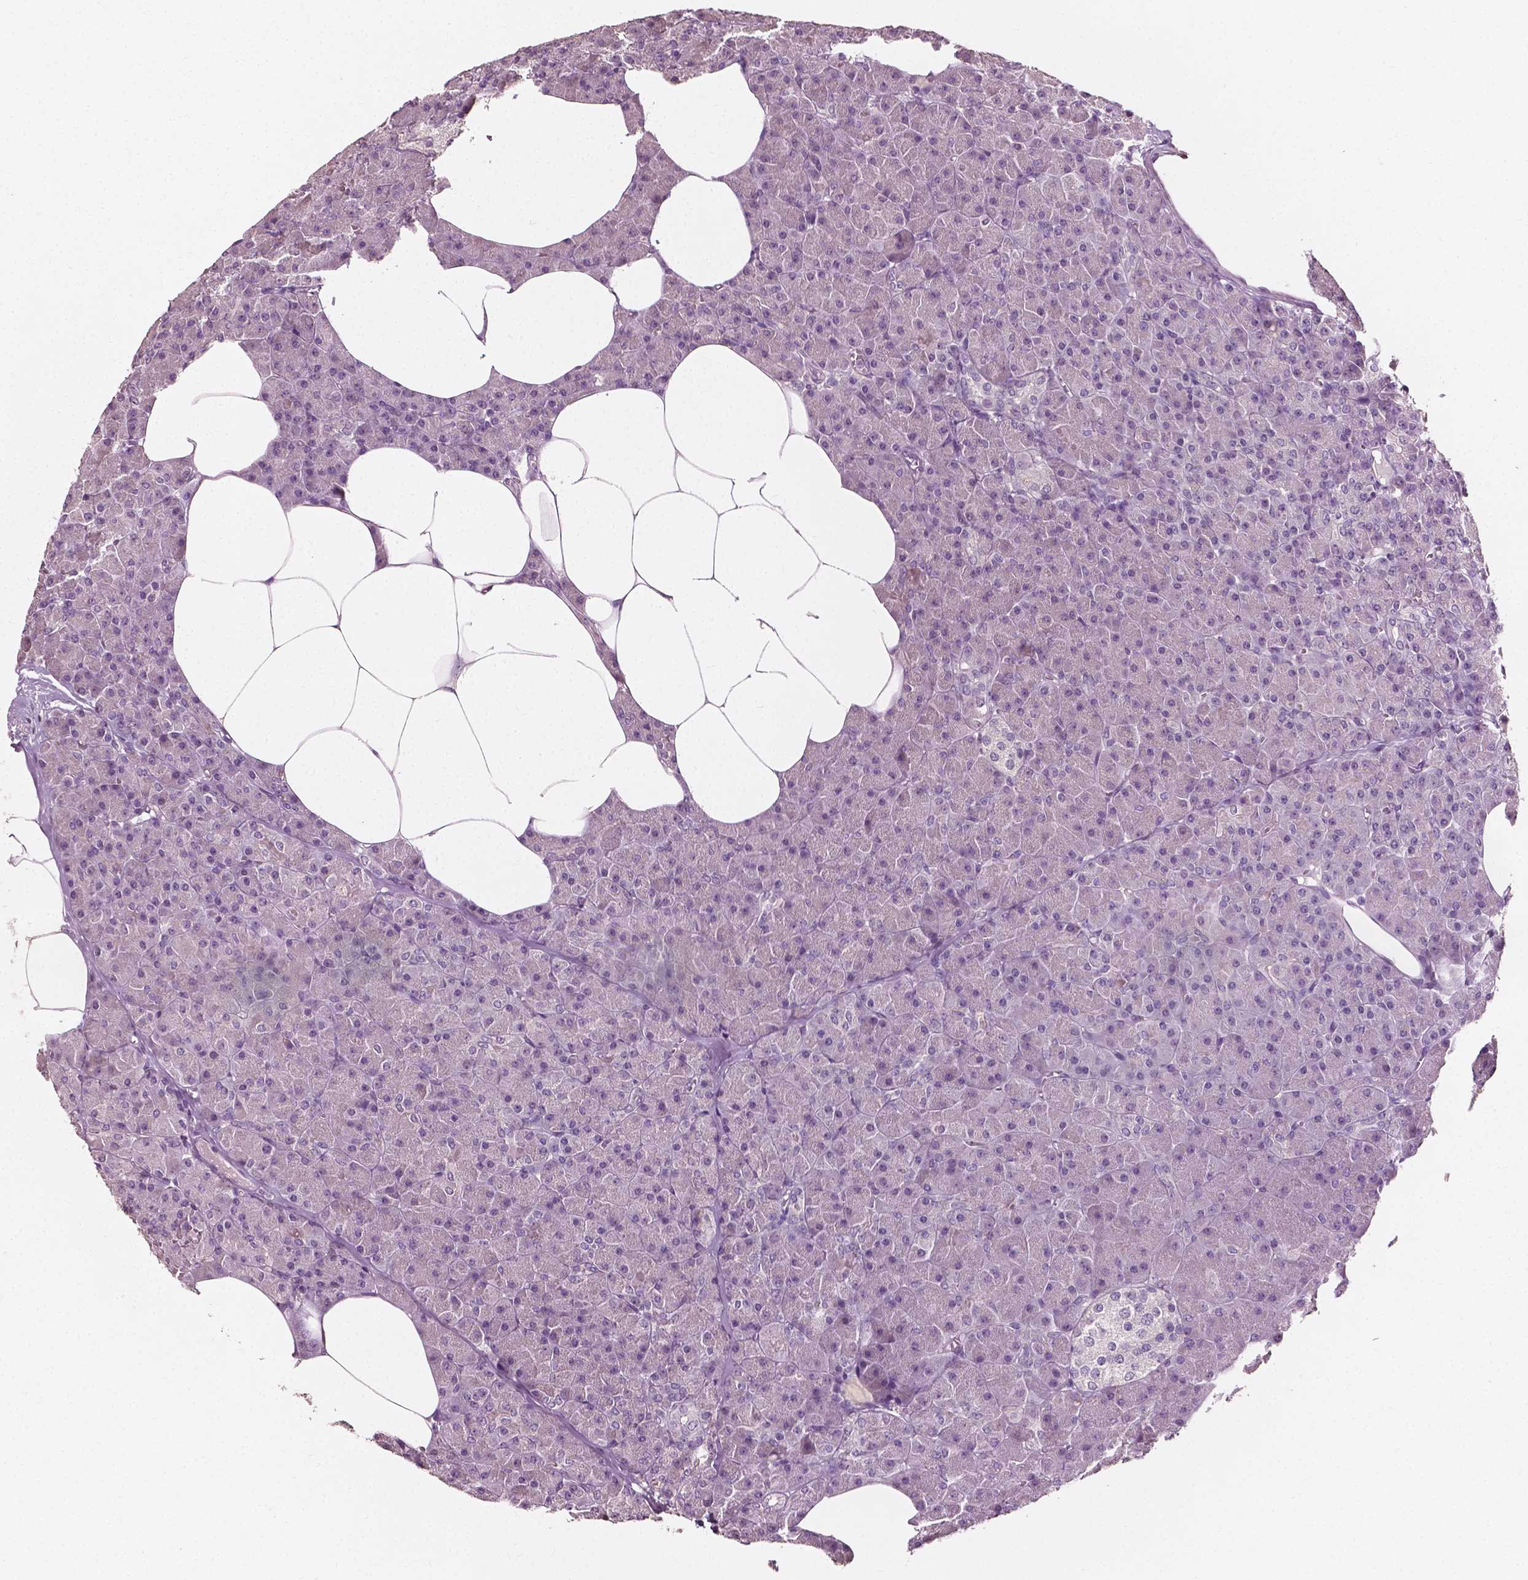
{"staining": {"intensity": "weak", "quantity": "<25%", "location": "nuclear"}, "tissue": "pancreas", "cell_type": "Exocrine glandular cells", "image_type": "normal", "snomed": [{"axis": "morphology", "description": "Normal tissue, NOS"}, {"axis": "topography", "description": "Pancreas"}], "caption": "IHC micrograph of normal human pancreas stained for a protein (brown), which exhibits no staining in exocrine glandular cells. The staining was performed using DAB (3,3'-diaminobenzidine) to visualize the protein expression in brown, while the nuclei were stained in blue with hematoxylin (Magnification: 20x).", "gene": "PLA2R1", "patient": {"sex": "female", "age": 45}}